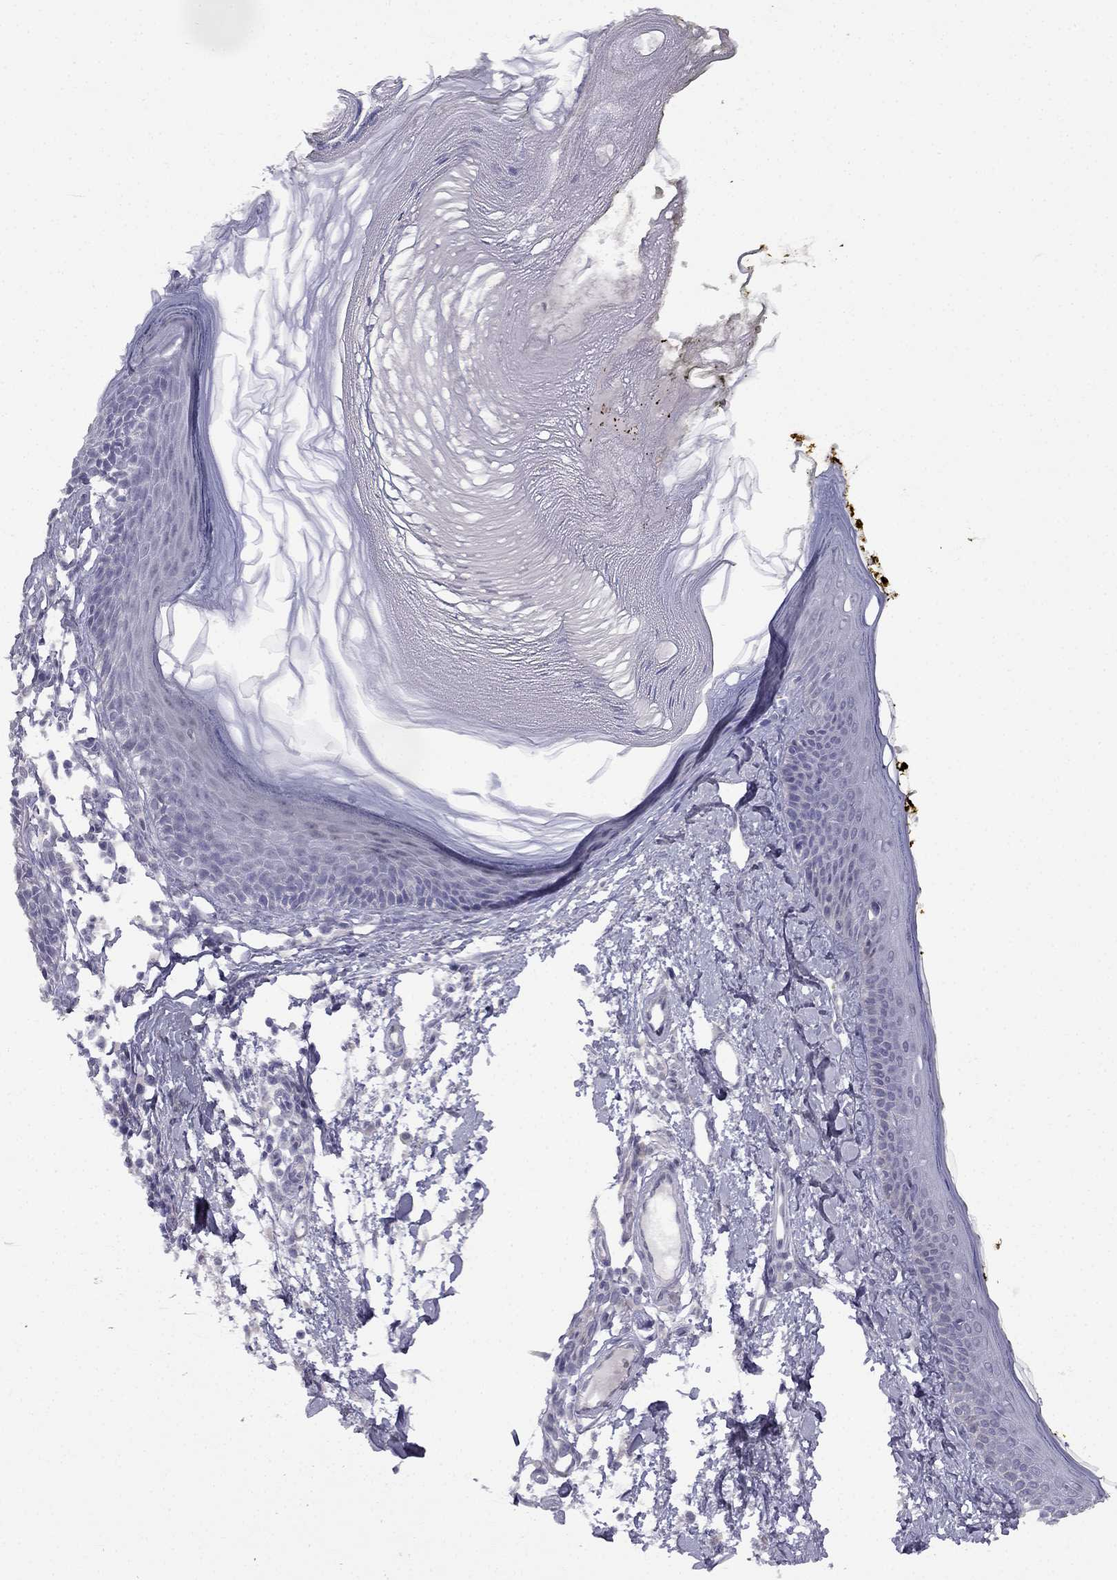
{"staining": {"intensity": "negative", "quantity": "none", "location": "none"}, "tissue": "skin", "cell_type": "Fibroblasts", "image_type": "normal", "snomed": [{"axis": "morphology", "description": "Normal tissue, NOS"}, {"axis": "topography", "description": "Skin"}], "caption": "The immunohistochemistry histopathology image has no significant positivity in fibroblasts of skin.", "gene": "C16orf89", "patient": {"sex": "male", "age": 76}}